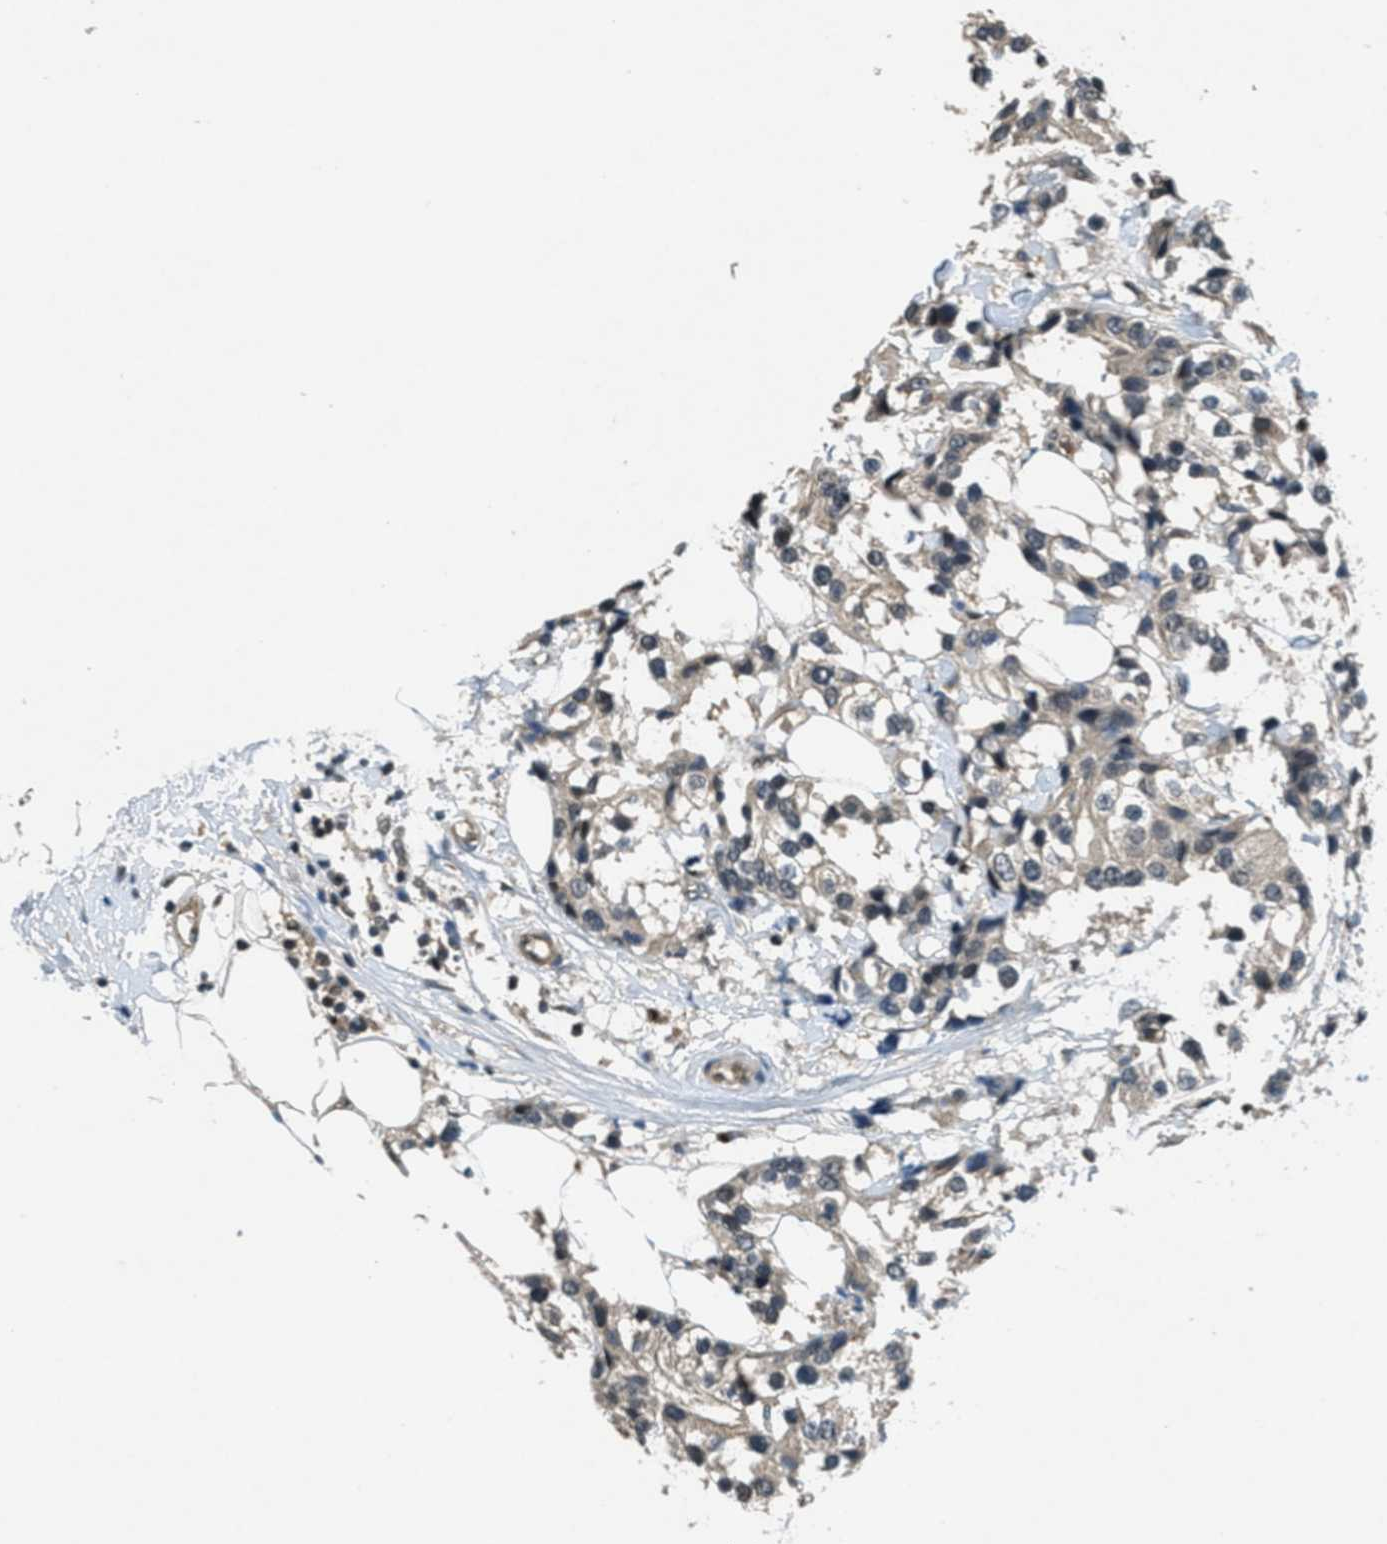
{"staining": {"intensity": "weak", "quantity": "<25%", "location": "cytoplasmic/membranous"}, "tissue": "breast cancer", "cell_type": "Tumor cells", "image_type": "cancer", "snomed": [{"axis": "morphology", "description": "Normal tissue, NOS"}, {"axis": "morphology", "description": "Duct carcinoma"}, {"axis": "topography", "description": "Breast"}], "caption": "Immunohistochemical staining of human breast cancer (invasive ductal carcinoma) shows no significant staining in tumor cells.", "gene": "DUSP6", "patient": {"sex": "female", "age": 39}}